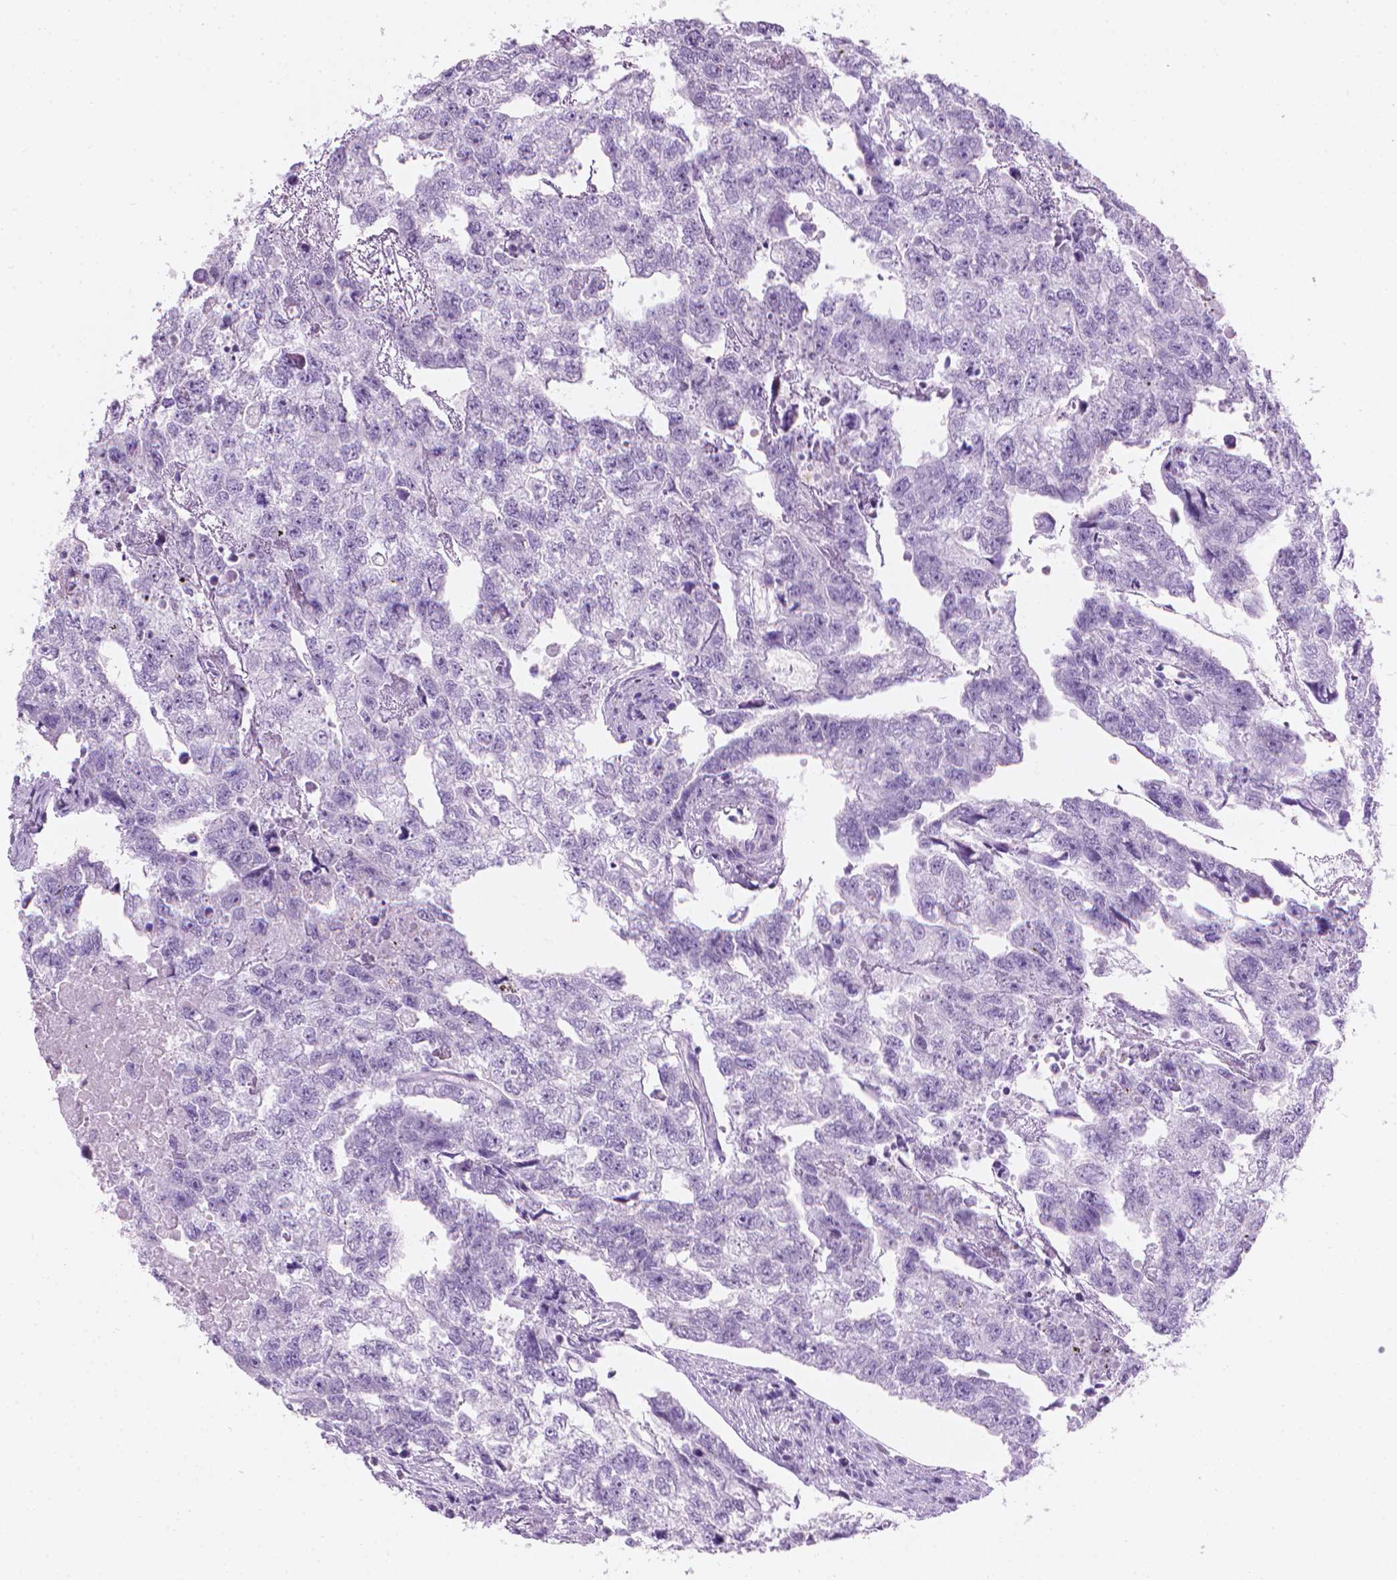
{"staining": {"intensity": "negative", "quantity": "none", "location": "none"}, "tissue": "testis cancer", "cell_type": "Tumor cells", "image_type": "cancer", "snomed": [{"axis": "morphology", "description": "Carcinoma, Embryonal, NOS"}, {"axis": "morphology", "description": "Teratoma, malignant, NOS"}, {"axis": "topography", "description": "Testis"}], "caption": "This is an immunohistochemistry (IHC) image of testis cancer. There is no staining in tumor cells.", "gene": "TTC29", "patient": {"sex": "male", "age": 44}}